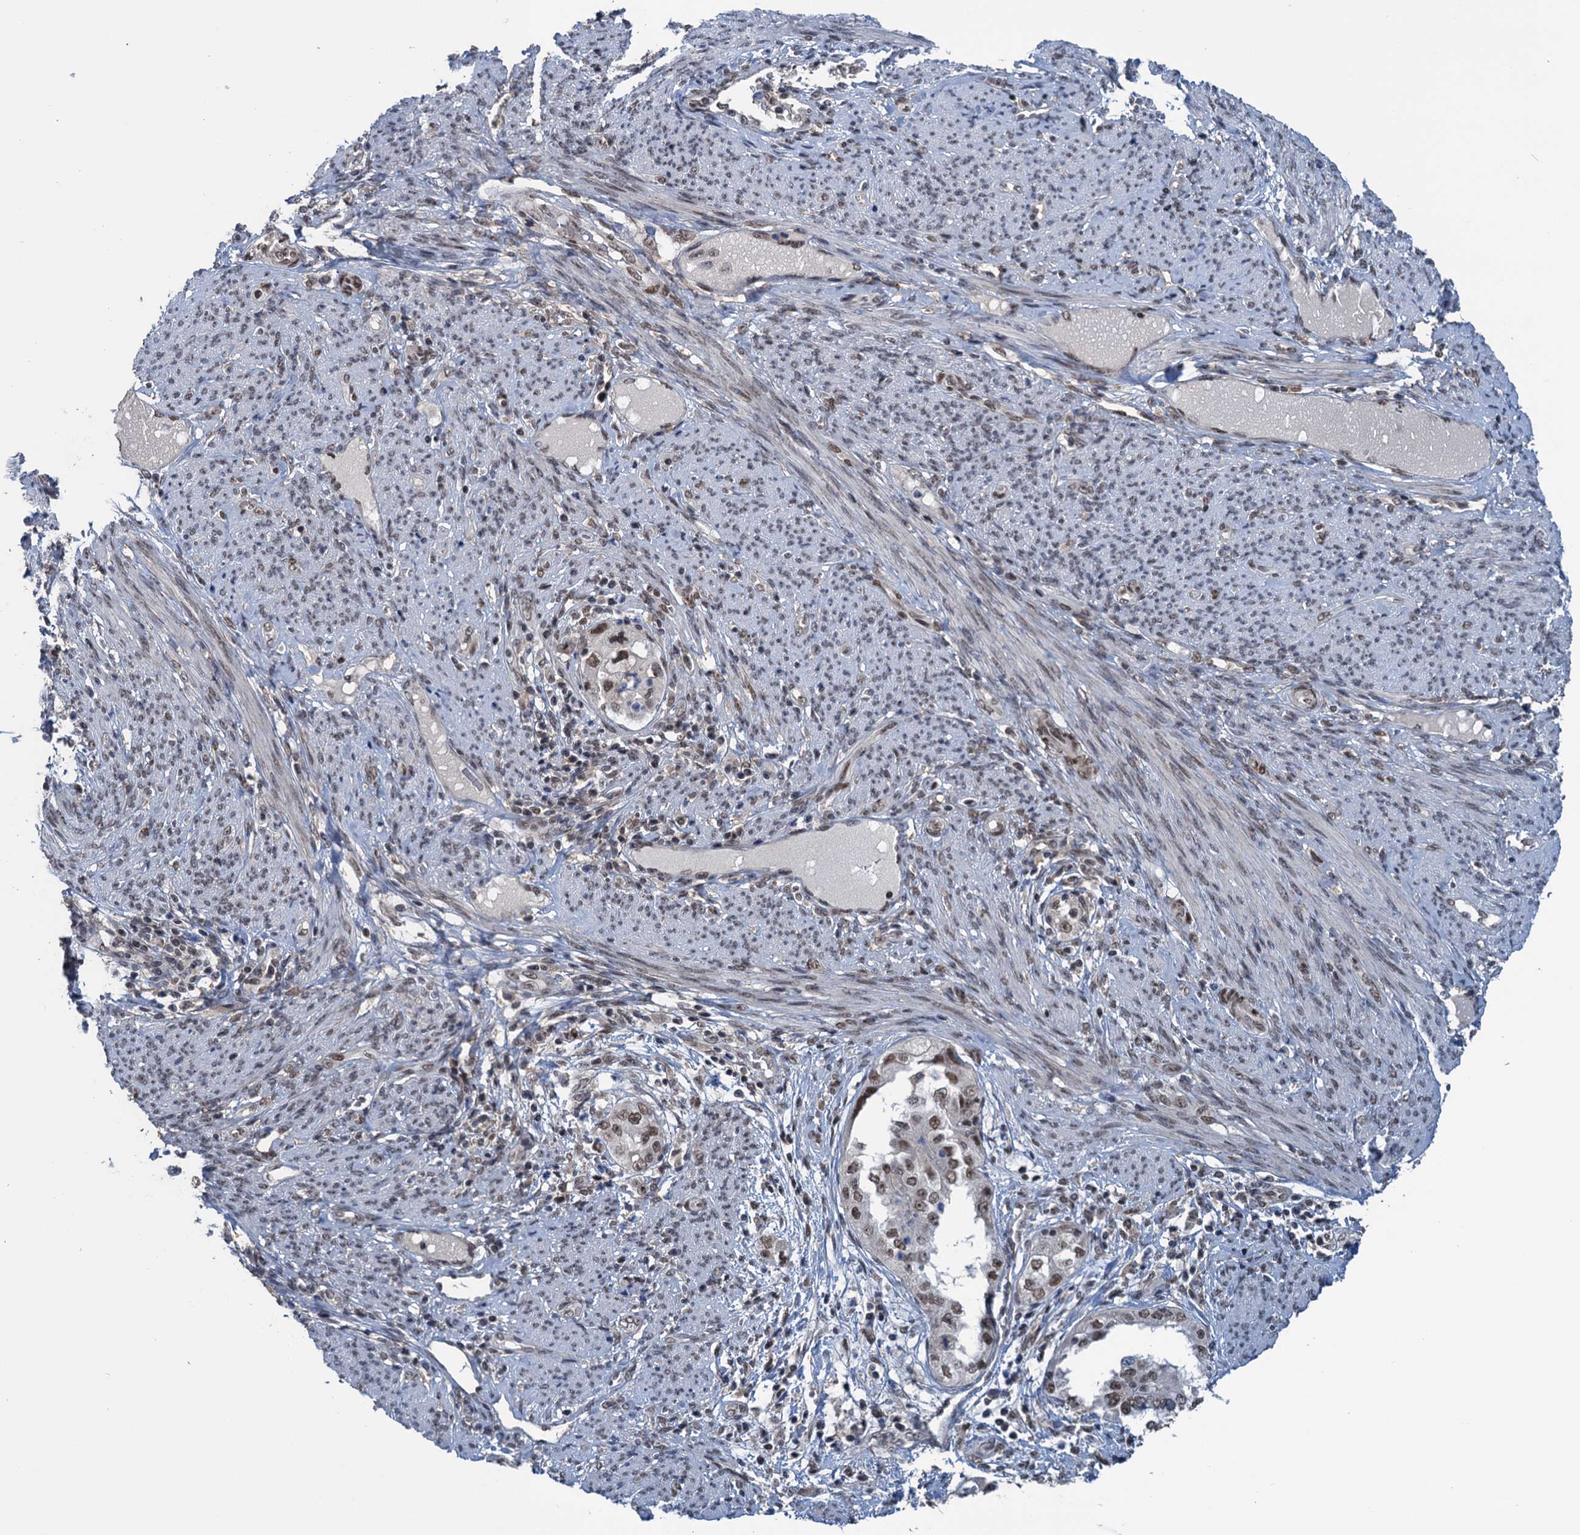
{"staining": {"intensity": "moderate", "quantity": ">75%", "location": "nuclear"}, "tissue": "endometrial cancer", "cell_type": "Tumor cells", "image_type": "cancer", "snomed": [{"axis": "morphology", "description": "Adenocarcinoma, NOS"}, {"axis": "topography", "description": "Endometrium"}], "caption": "IHC (DAB (3,3'-diaminobenzidine)) staining of human endometrial cancer exhibits moderate nuclear protein positivity in about >75% of tumor cells.", "gene": "SAE1", "patient": {"sex": "female", "age": 85}}